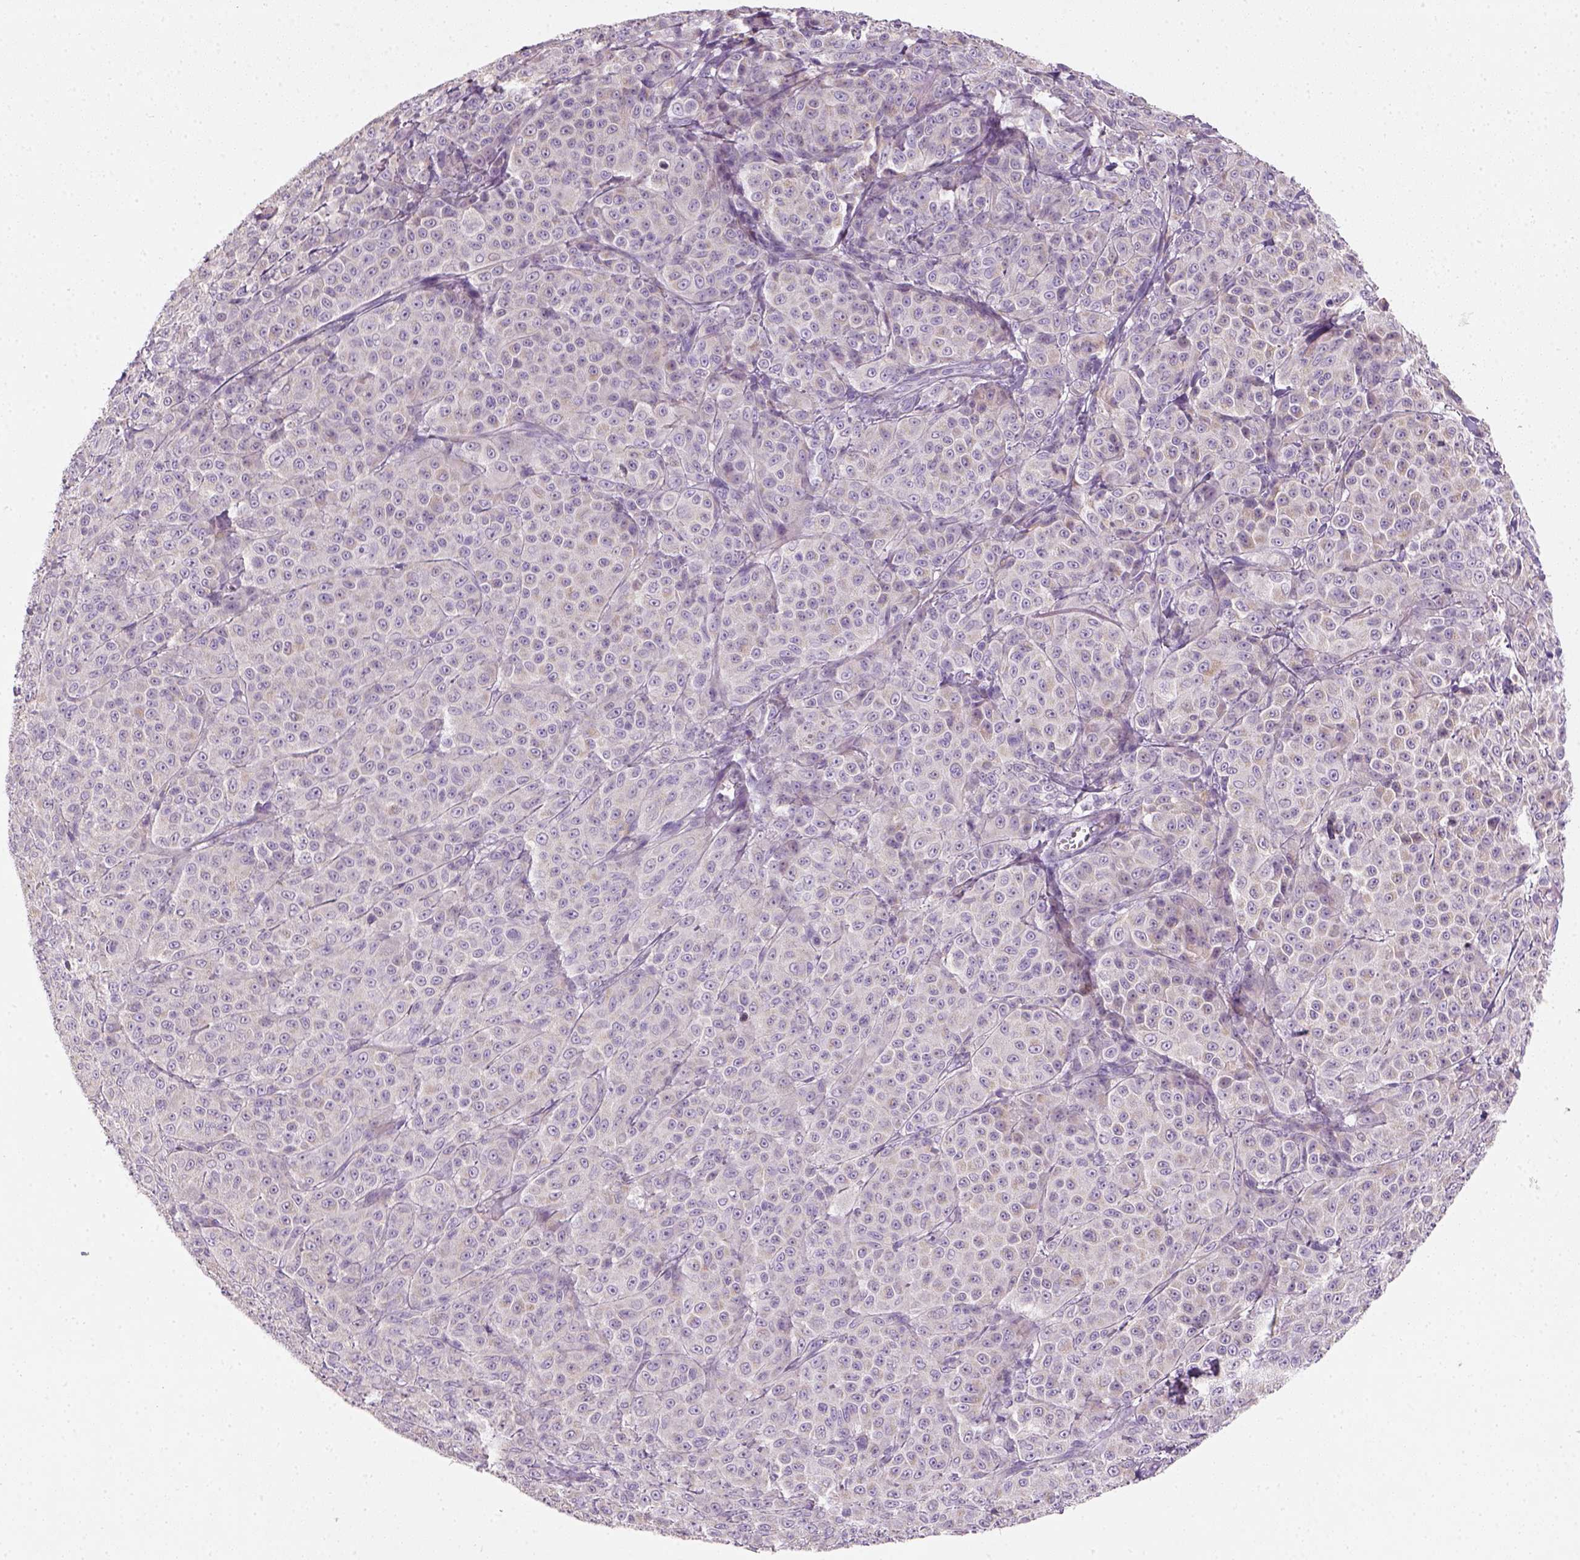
{"staining": {"intensity": "negative", "quantity": "none", "location": "none"}, "tissue": "melanoma", "cell_type": "Tumor cells", "image_type": "cancer", "snomed": [{"axis": "morphology", "description": "Malignant melanoma, NOS"}, {"axis": "topography", "description": "Skin"}], "caption": "The histopathology image exhibits no staining of tumor cells in malignant melanoma.", "gene": "NUDT6", "patient": {"sex": "male", "age": 89}}